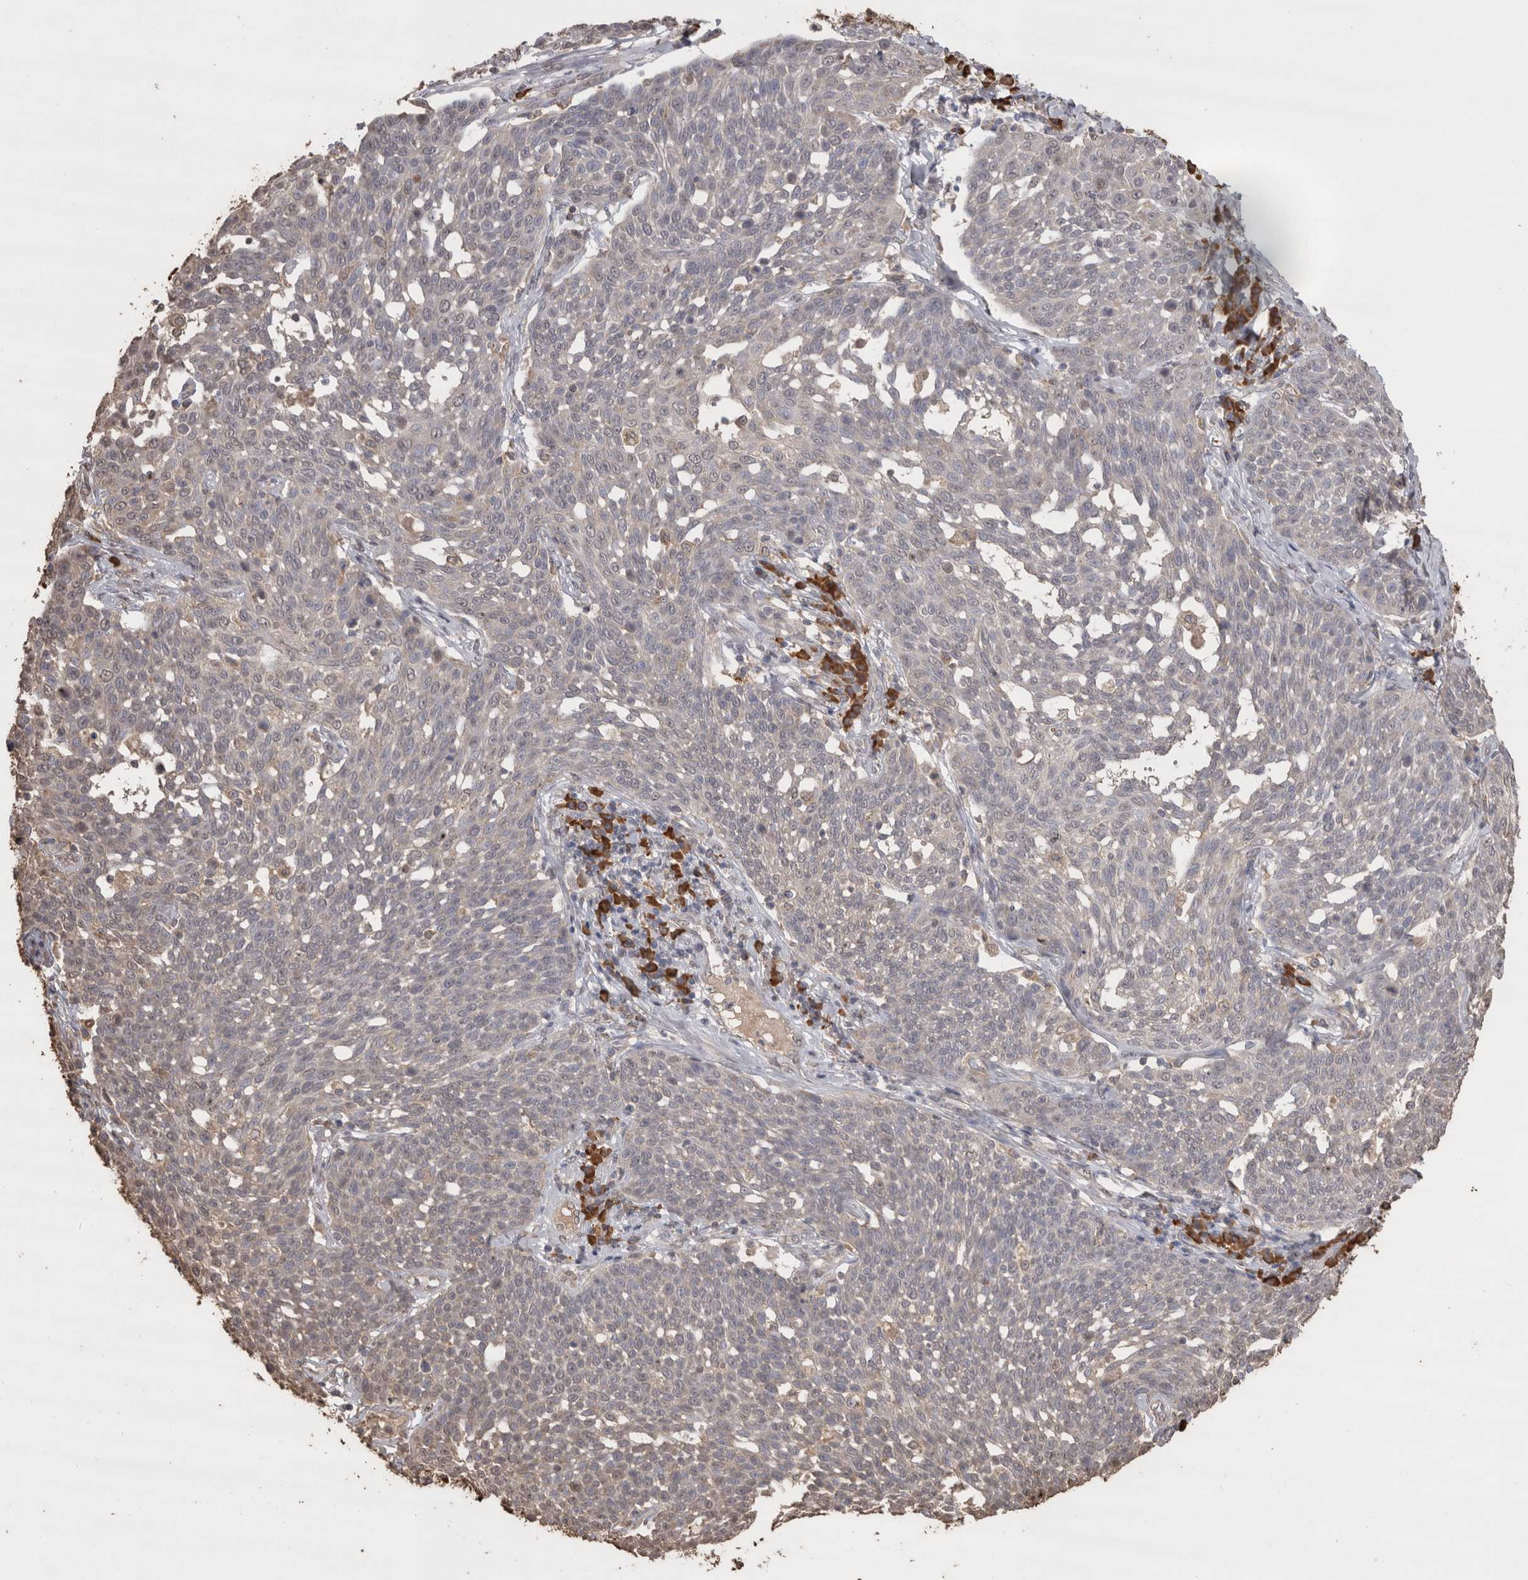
{"staining": {"intensity": "weak", "quantity": "<25%", "location": "cytoplasmic/membranous,nuclear"}, "tissue": "cervical cancer", "cell_type": "Tumor cells", "image_type": "cancer", "snomed": [{"axis": "morphology", "description": "Squamous cell carcinoma, NOS"}, {"axis": "topography", "description": "Cervix"}], "caption": "A photomicrograph of human squamous cell carcinoma (cervical) is negative for staining in tumor cells. Brightfield microscopy of IHC stained with DAB (brown) and hematoxylin (blue), captured at high magnification.", "gene": "CRELD2", "patient": {"sex": "female", "age": 34}}